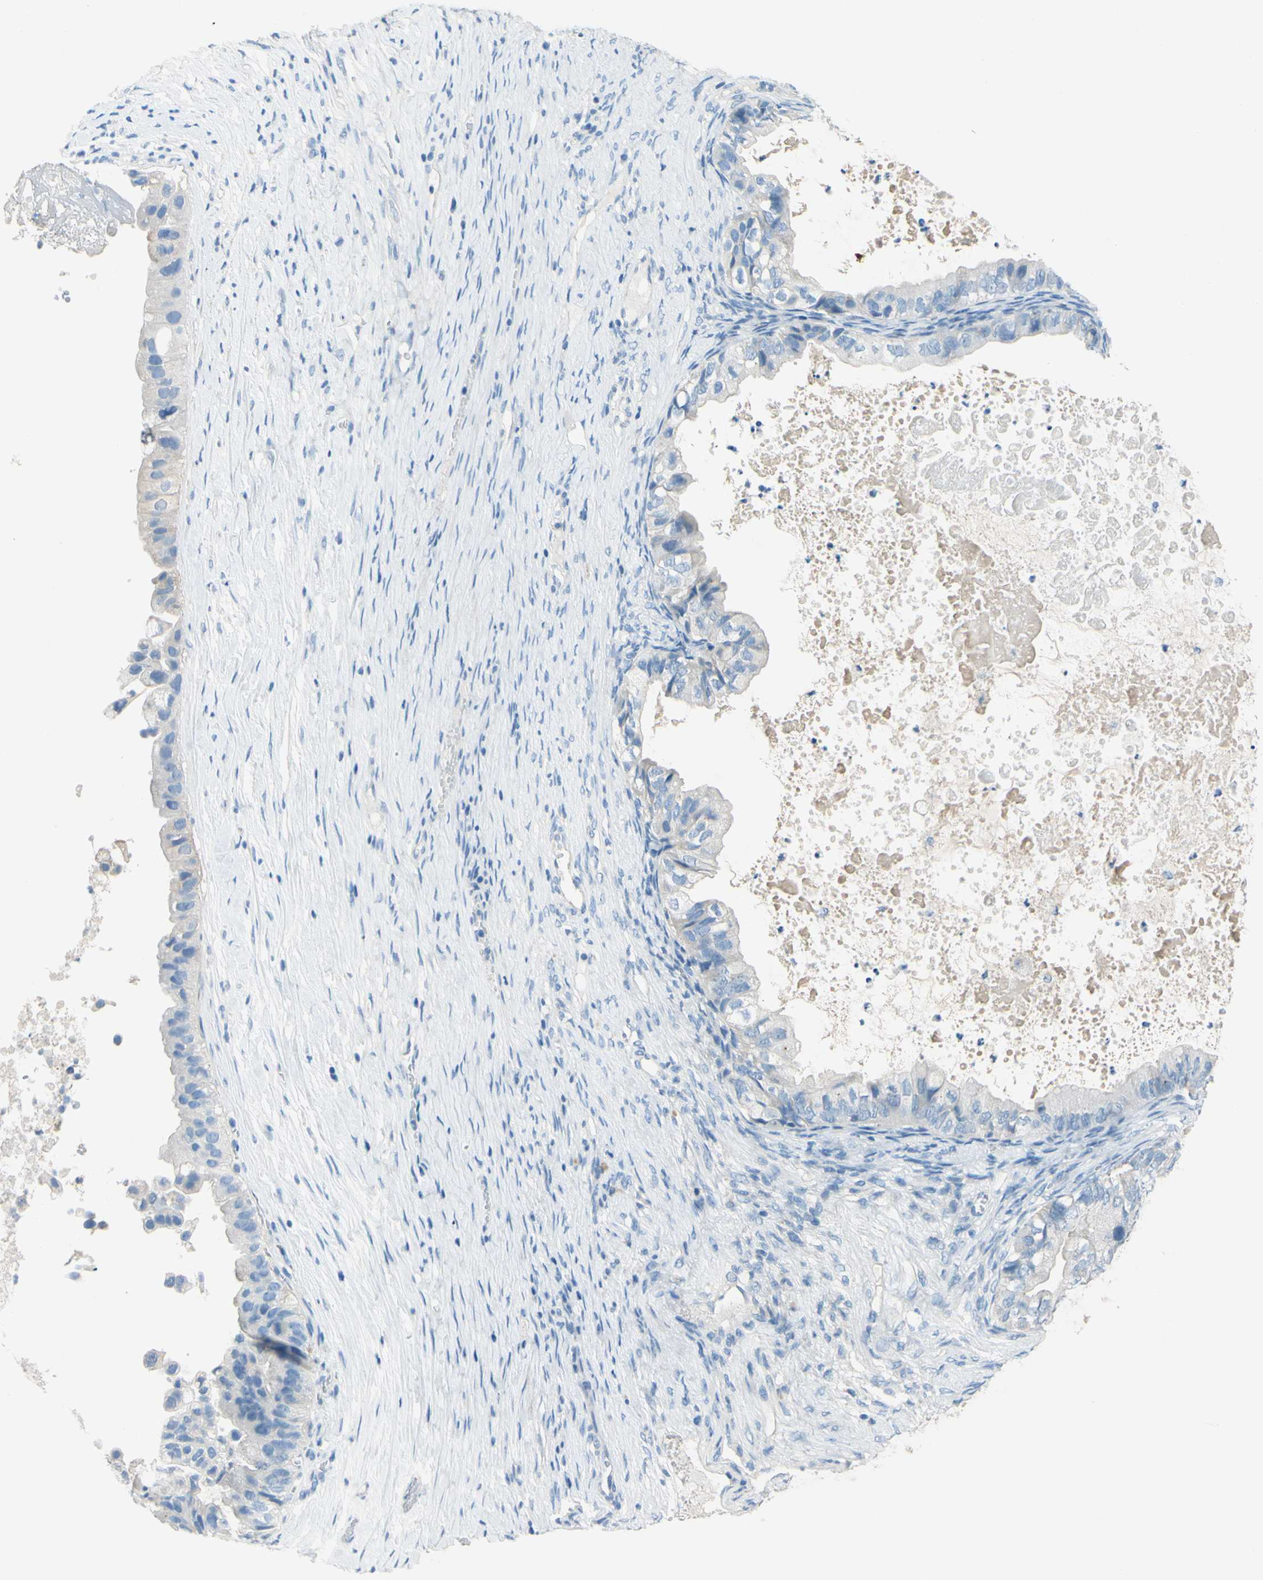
{"staining": {"intensity": "negative", "quantity": "none", "location": "none"}, "tissue": "ovarian cancer", "cell_type": "Tumor cells", "image_type": "cancer", "snomed": [{"axis": "morphology", "description": "Cystadenocarcinoma, mucinous, NOS"}, {"axis": "topography", "description": "Ovary"}], "caption": "Immunohistochemistry of ovarian cancer exhibits no expression in tumor cells.", "gene": "CDH10", "patient": {"sex": "female", "age": 80}}